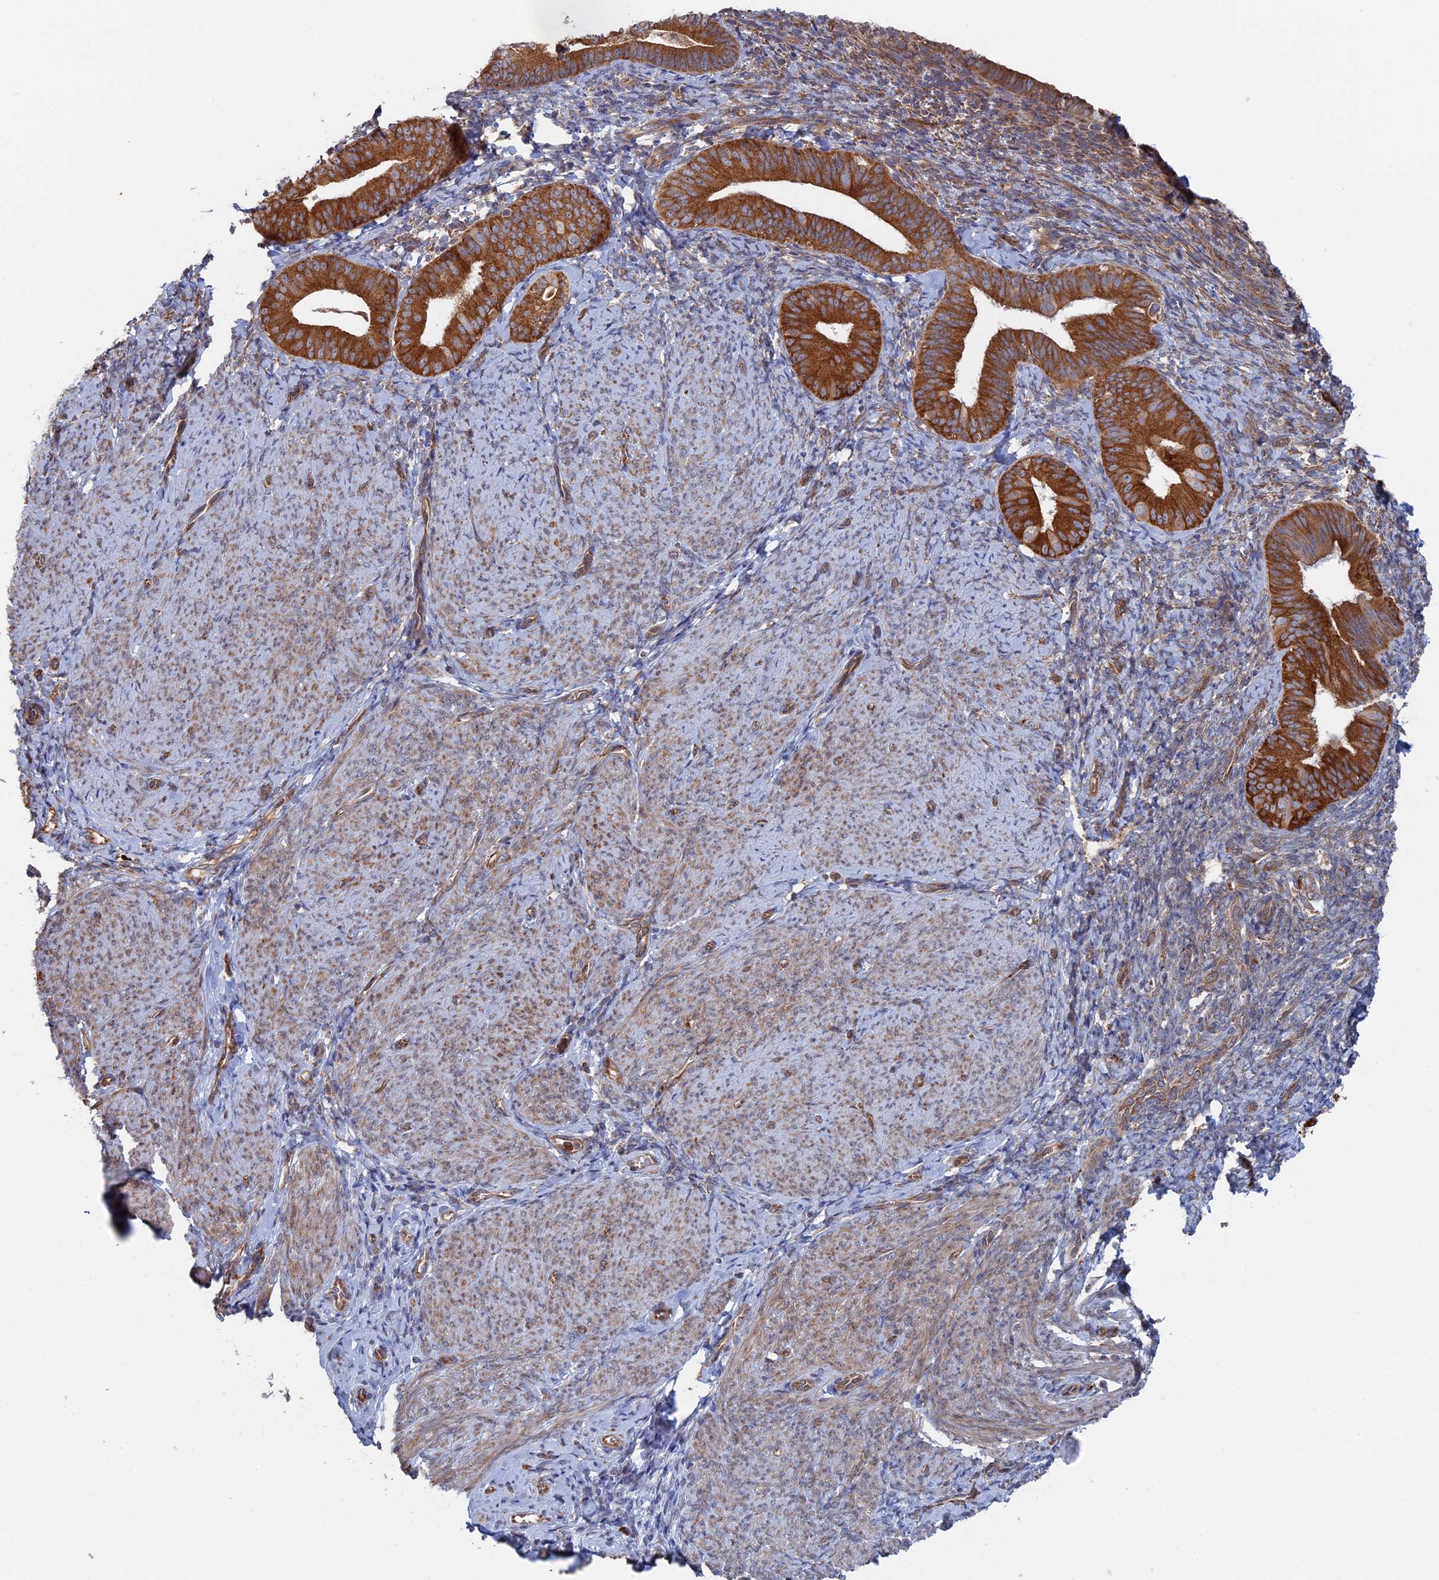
{"staining": {"intensity": "moderate", "quantity": "25%-75%", "location": "cytoplasmic/membranous"}, "tissue": "endometrium", "cell_type": "Cells in endometrial stroma", "image_type": "normal", "snomed": [{"axis": "morphology", "description": "Normal tissue, NOS"}, {"axis": "topography", "description": "Endometrium"}], "caption": "About 25%-75% of cells in endometrial stroma in unremarkable human endometrium show moderate cytoplasmic/membranous protein staining as visualized by brown immunohistochemical staining.", "gene": "BPIFB6", "patient": {"sex": "female", "age": 65}}